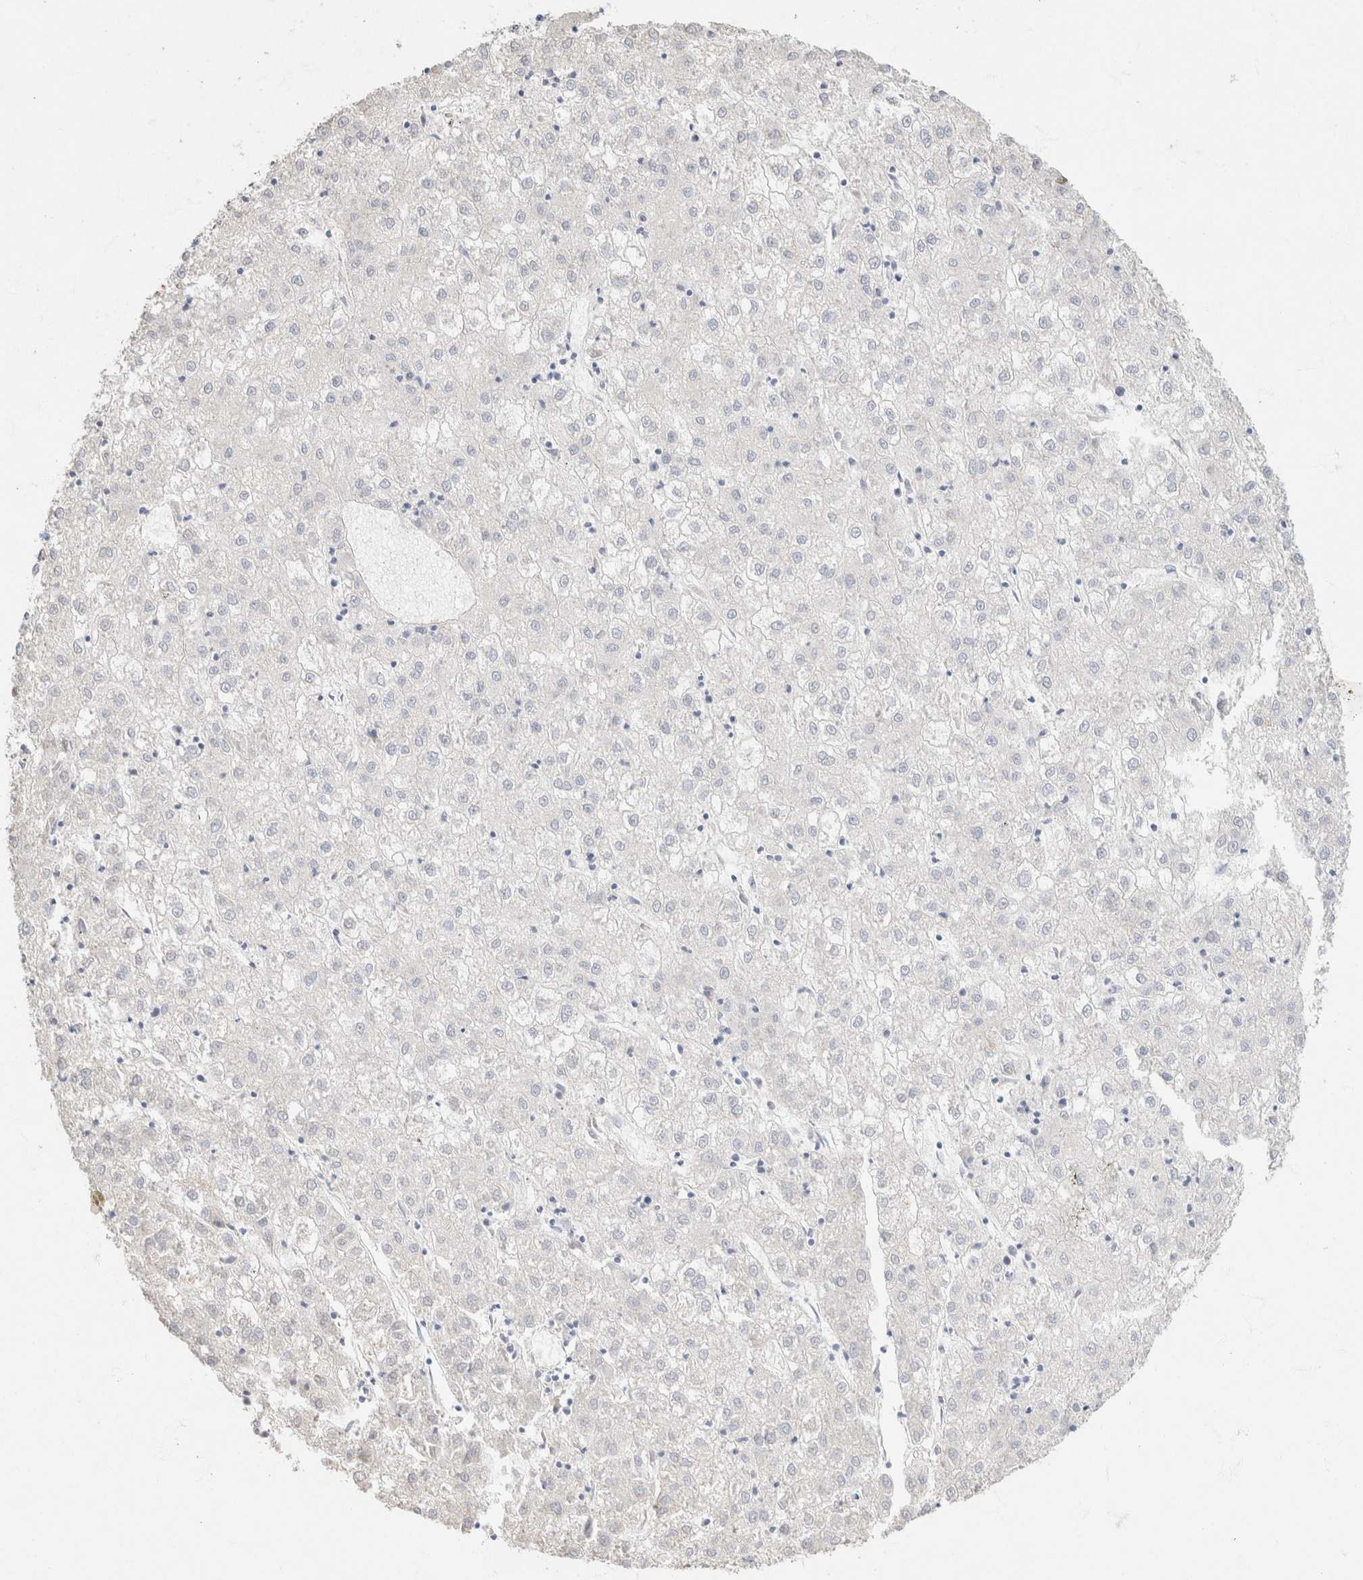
{"staining": {"intensity": "negative", "quantity": "none", "location": "none"}, "tissue": "liver cancer", "cell_type": "Tumor cells", "image_type": "cancer", "snomed": [{"axis": "morphology", "description": "Carcinoma, Hepatocellular, NOS"}, {"axis": "topography", "description": "Liver"}], "caption": "IHC image of hepatocellular carcinoma (liver) stained for a protein (brown), which displays no positivity in tumor cells. (DAB immunohistochemistry (IHC) with hematoxylin counter stain).", "gene": "CA12", "patient": {"sex": "male", "age": 72}}